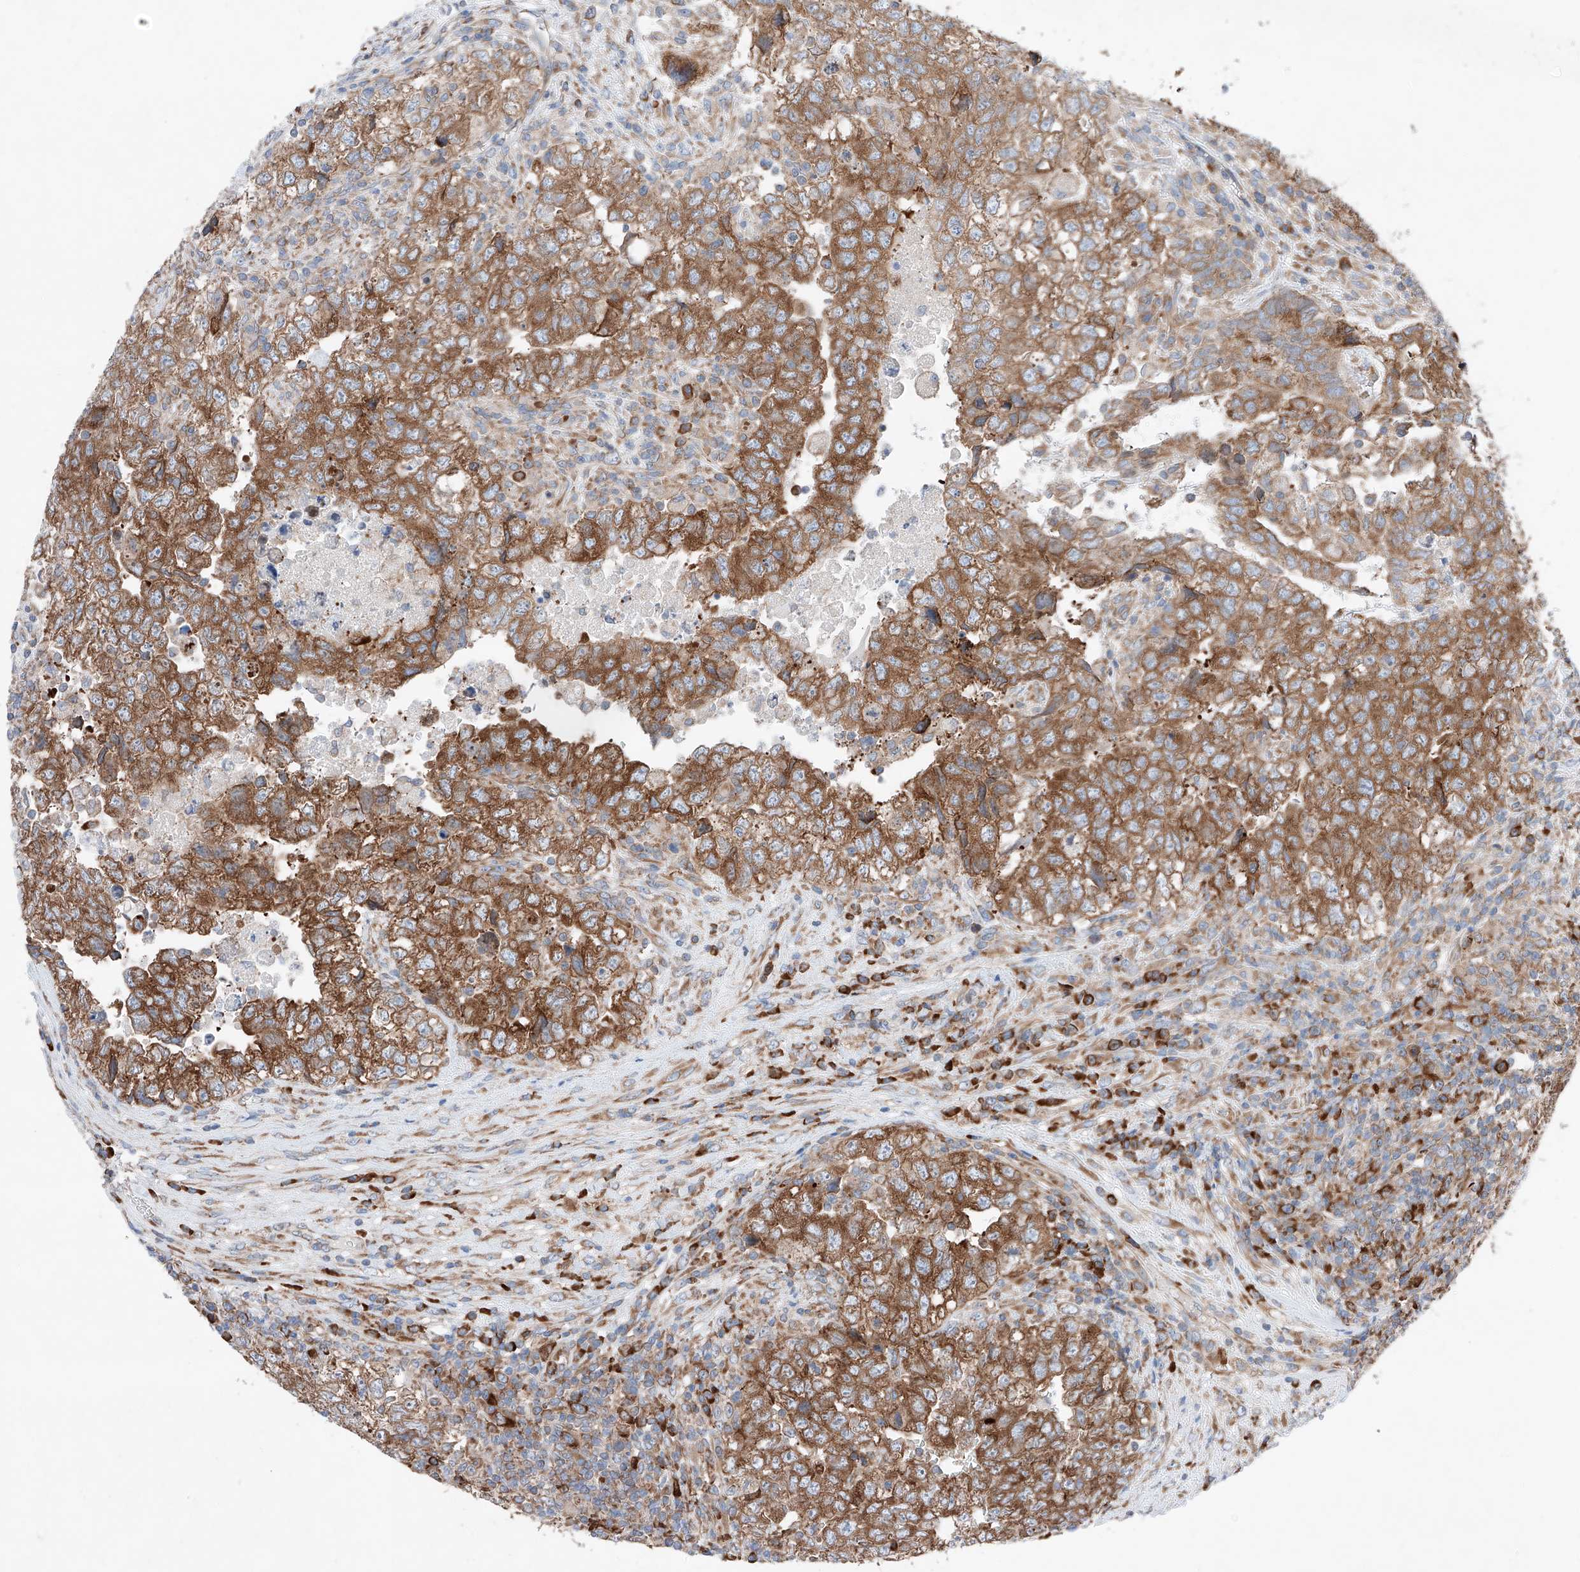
{"staining": {"intensity": "strong", "quantity": ">75%", "location": "cytoplasmic/membranous"}, "tissue": "testis cancer", "cell_type": "Tumor cells", "image_type": "cancer", "snomed": [{"axis": "morphology", "description": "Carcinoma, Embryonal, NOS"}, {"axis": "topography", "description": "Testis"}], "caption": "Strong cytoplasmic/membranous expression is seen in about >75% of tumor cells in testis cancer.", "gene": "CRELD1", "patient": {"sex": "male", "age": 37}}